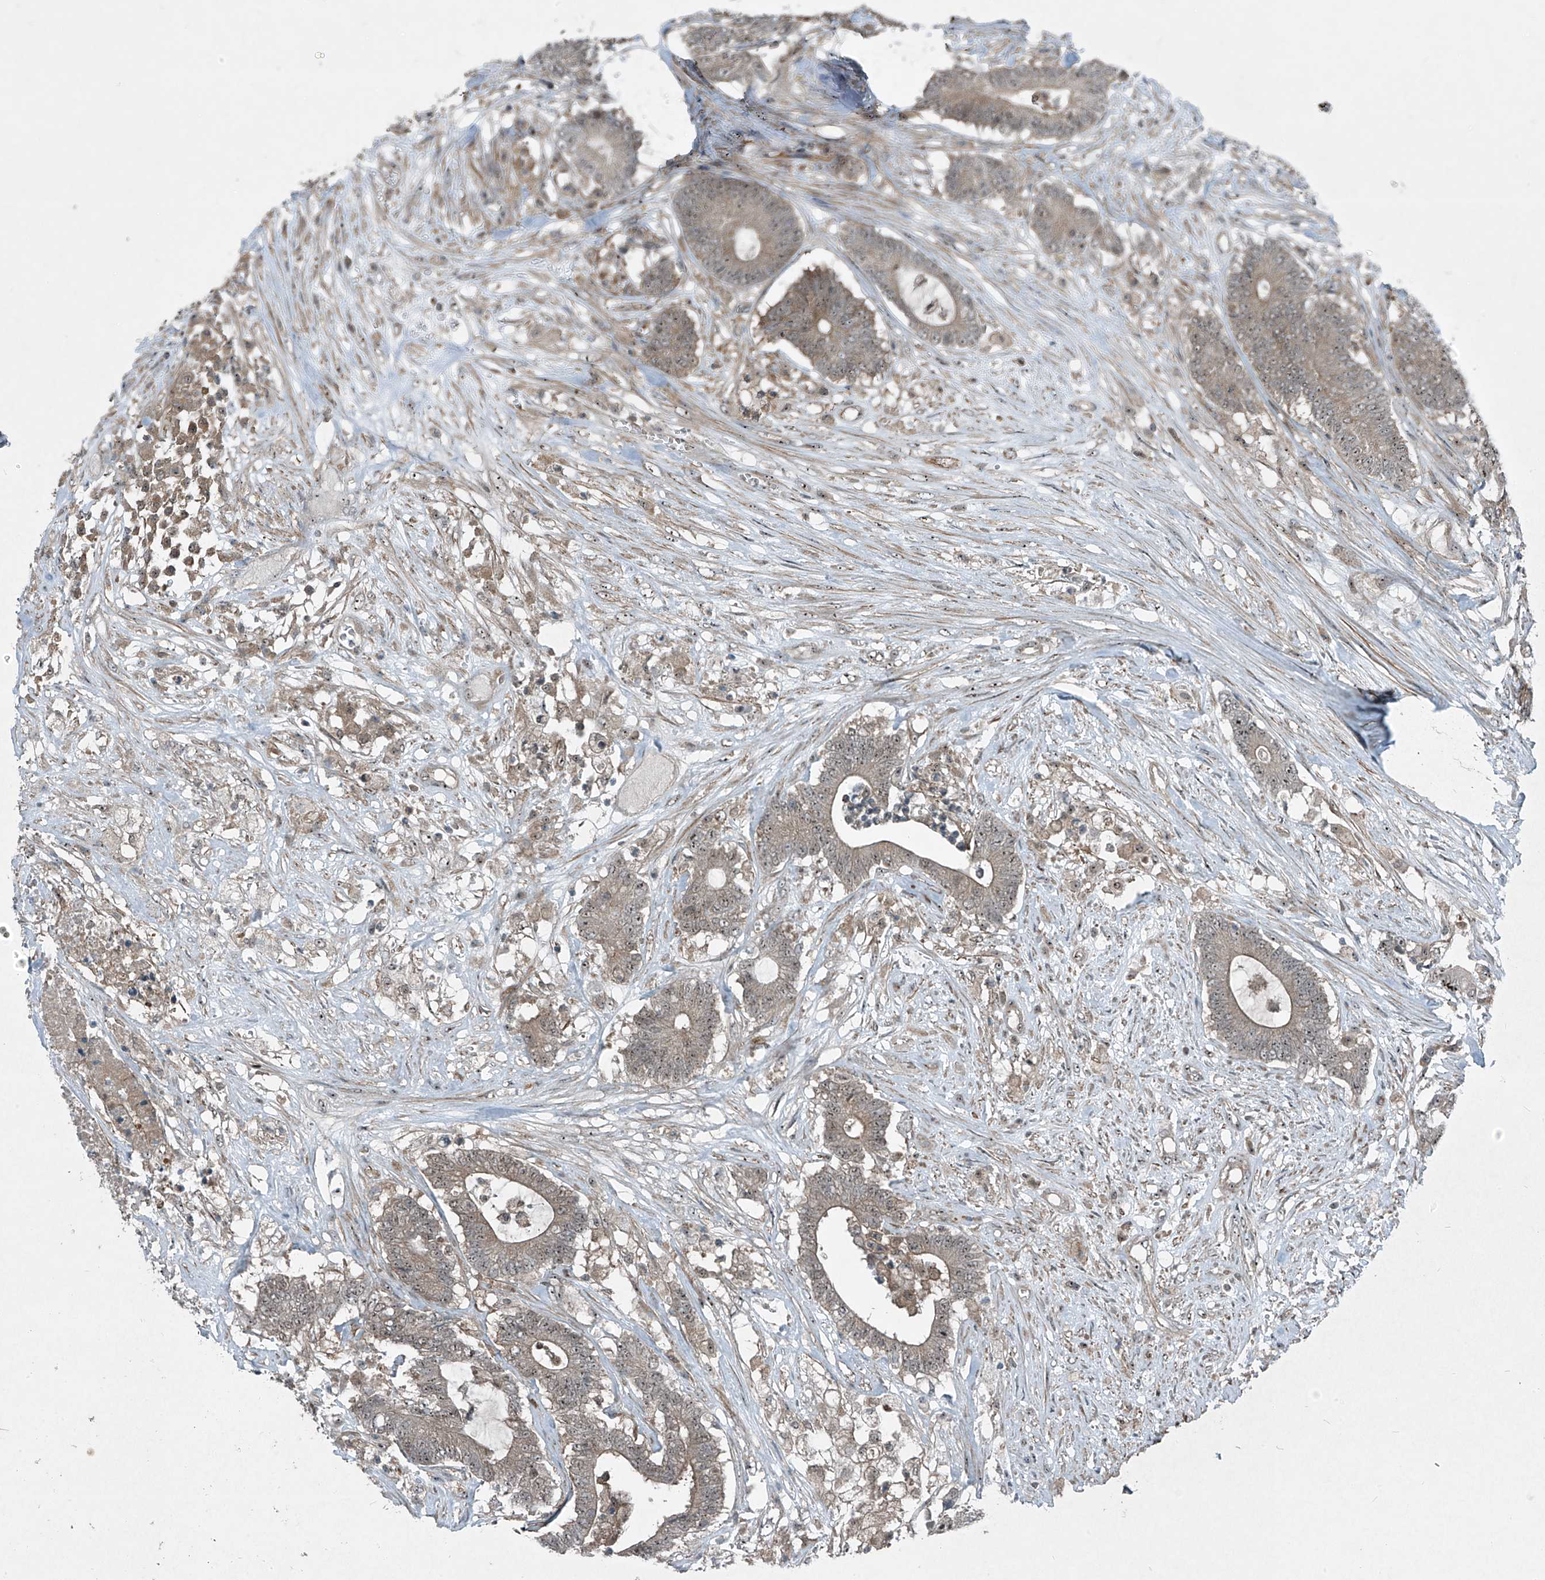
{"staining": {"intensity": "moderate", "quantity": "25%-75%", "location": "cytoplasmic/membranous,nuclear"}, "tissue": "colorectal cancer", "cell_type": "Tumor cells", "image_type": "cancer", "snomed": [{"axis": "morphology", "description": "Adenocarcinoma, NOS"}, {"axis": "topography", "description": "Colon"}], "caption": "Protein analysis of adenocarcinoma (colorectal) tissue shows moderate cytoplasmic/membranous and nuclear positivity in about 25%-75% of tumor cells.", "gene": "PPCS", "patient": {"sex": "female", "age": 84}}